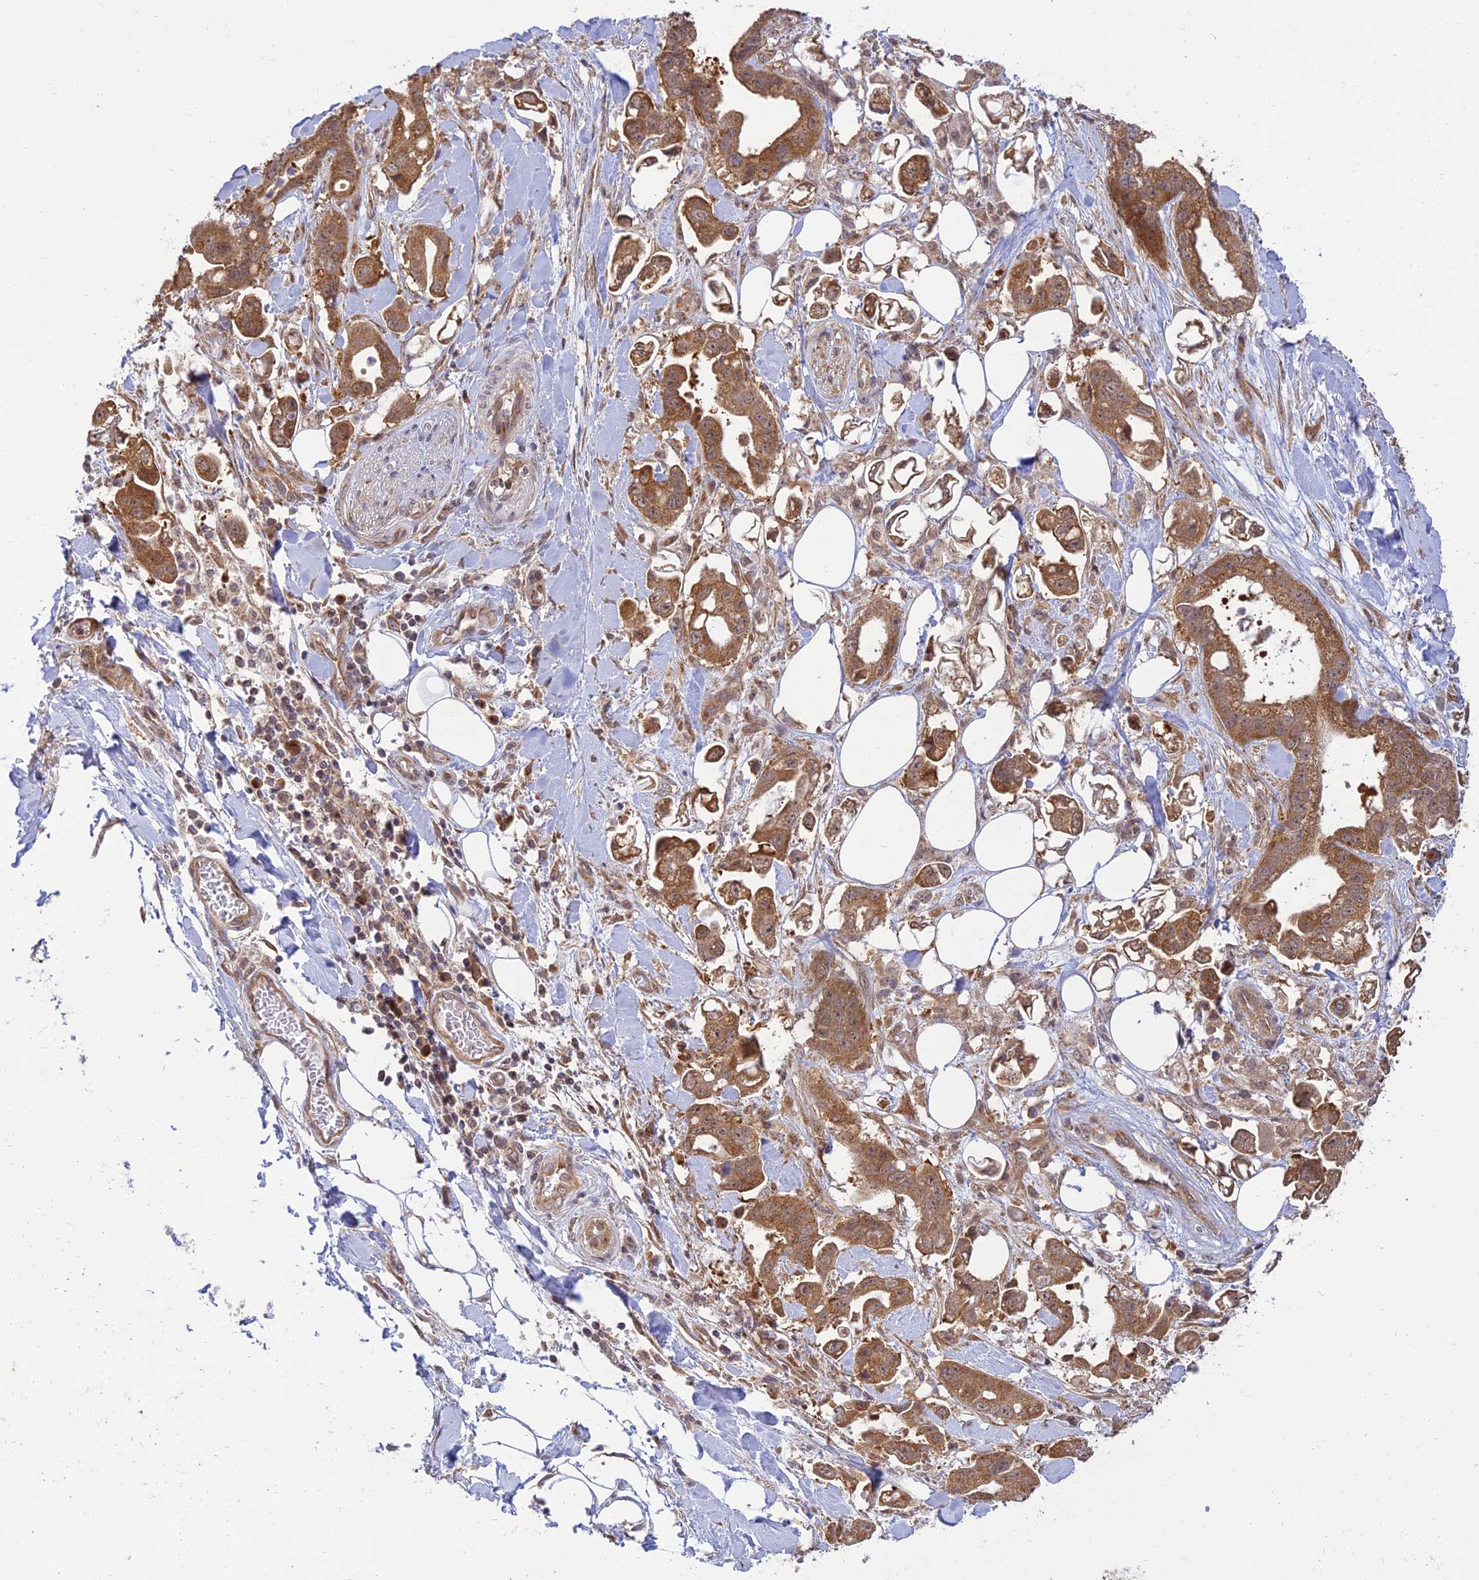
{"staining": {"intensity": "moderate", "quantity": ">75%", "location": "cytoplasmic/membranous"}, "tissue": "stomach cancer", "cell_type": "Tumor cells", "image_type": "cancer", "snomed": [{"axis": "morphology", "description": "Adenocarcinoma, NOS"}, {"axis": "topography", "description": "Stomach"}], "caption": "This image displays immunohistochemistry (IHC) staining of stomach cancer (adenocarcinoma), with medium moderate cytoplasmic/membranous staining in approximately >75% of tumor cells.", "gene": "GOLGA3", "patient": {"sex": "male", "age": 62}}